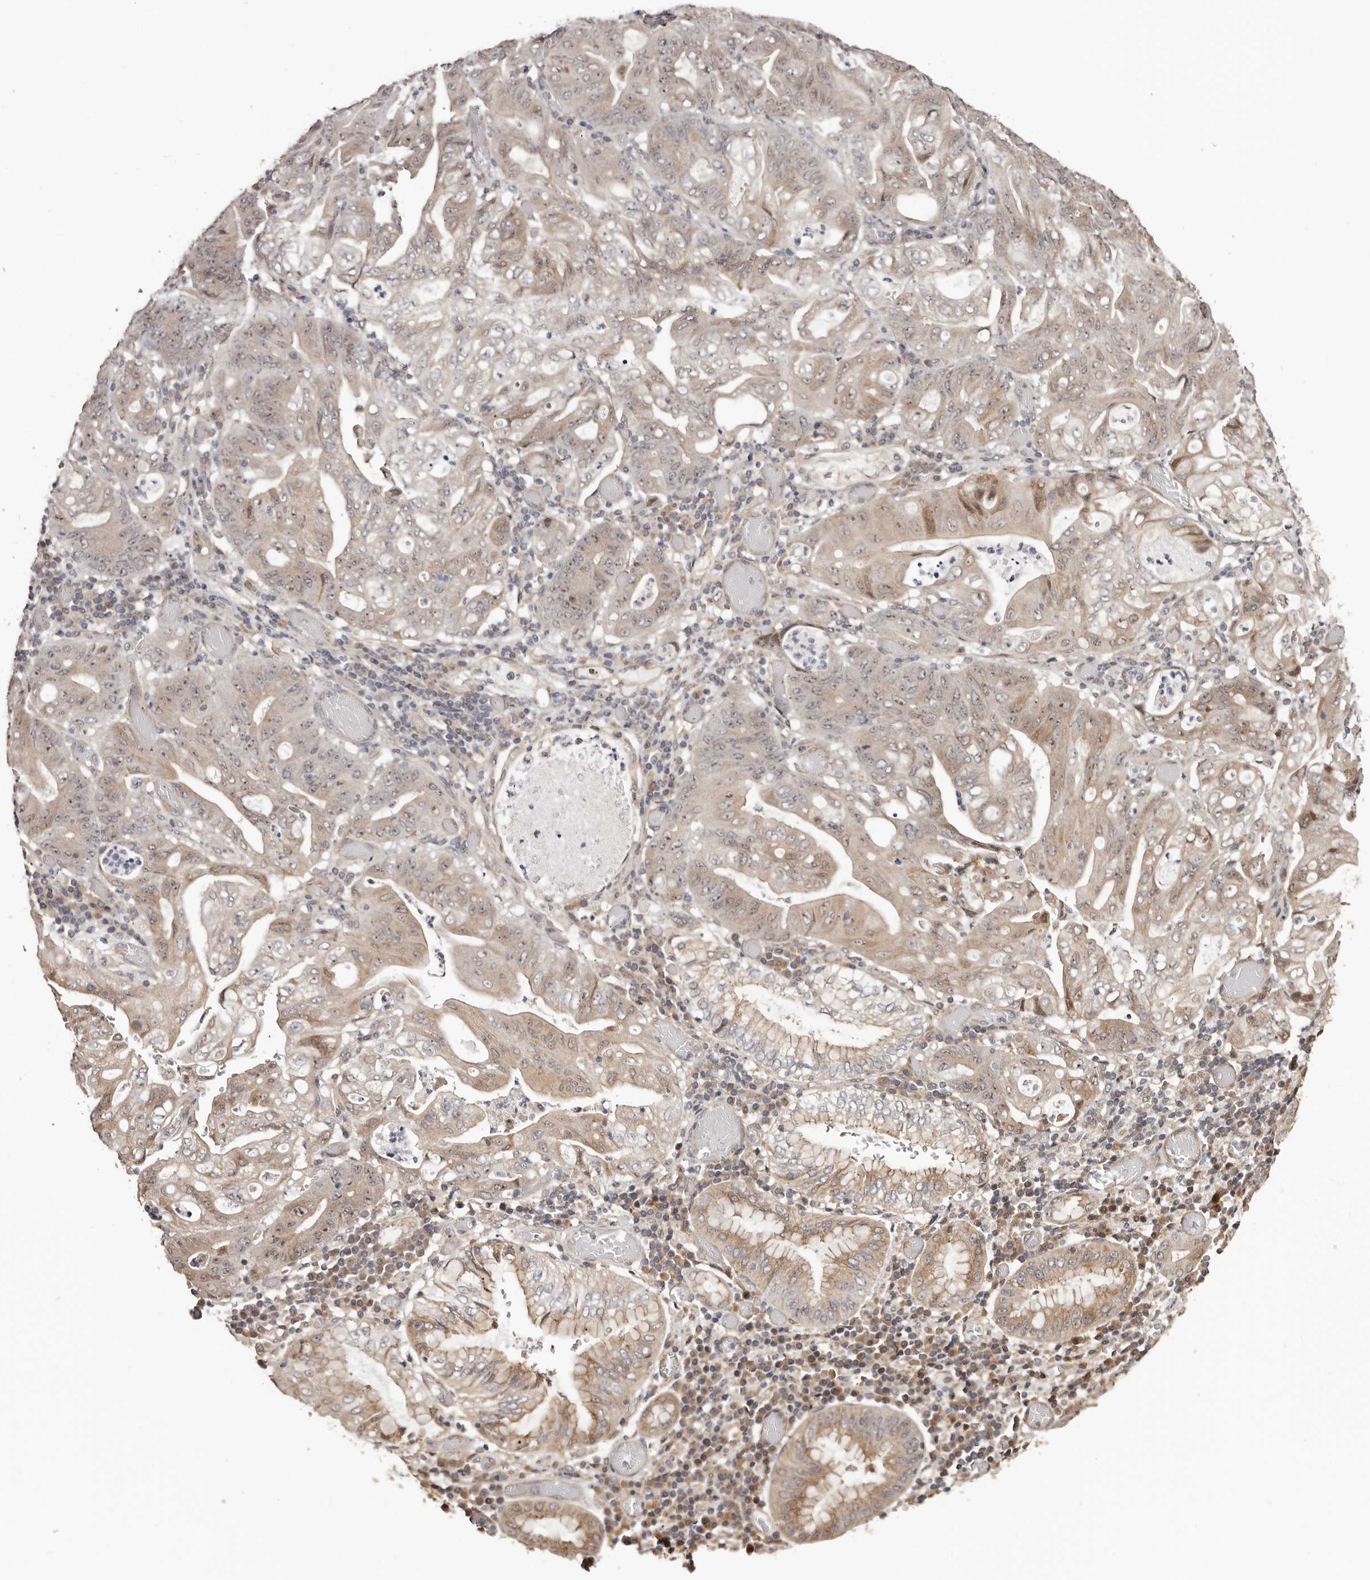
{"staining": {"intensity": "weak", "quantity": "25%-75%", "location": "cytoplasmic/membranous,nuclear"}, "tissue": "stomach cancer", "cell_type": "Tumor cells", "image_type": "cancer", "snomed": [{"axis": "morphology", "description": "Adenocarcinoma, NOS"}, {"axis": "topography", "description": "Stomach"}], "caption": "Immunohistochemistry (IHC) micrograph of adenocarcinoma (stomach) stained for a protein (brown), which reveals low levels of weak cytoplasmic/membranous and nuclear expression in about 25%-75% of tumor cells.", "gene": "NOL12", "patient": {"sex": "female", "age": 73}}